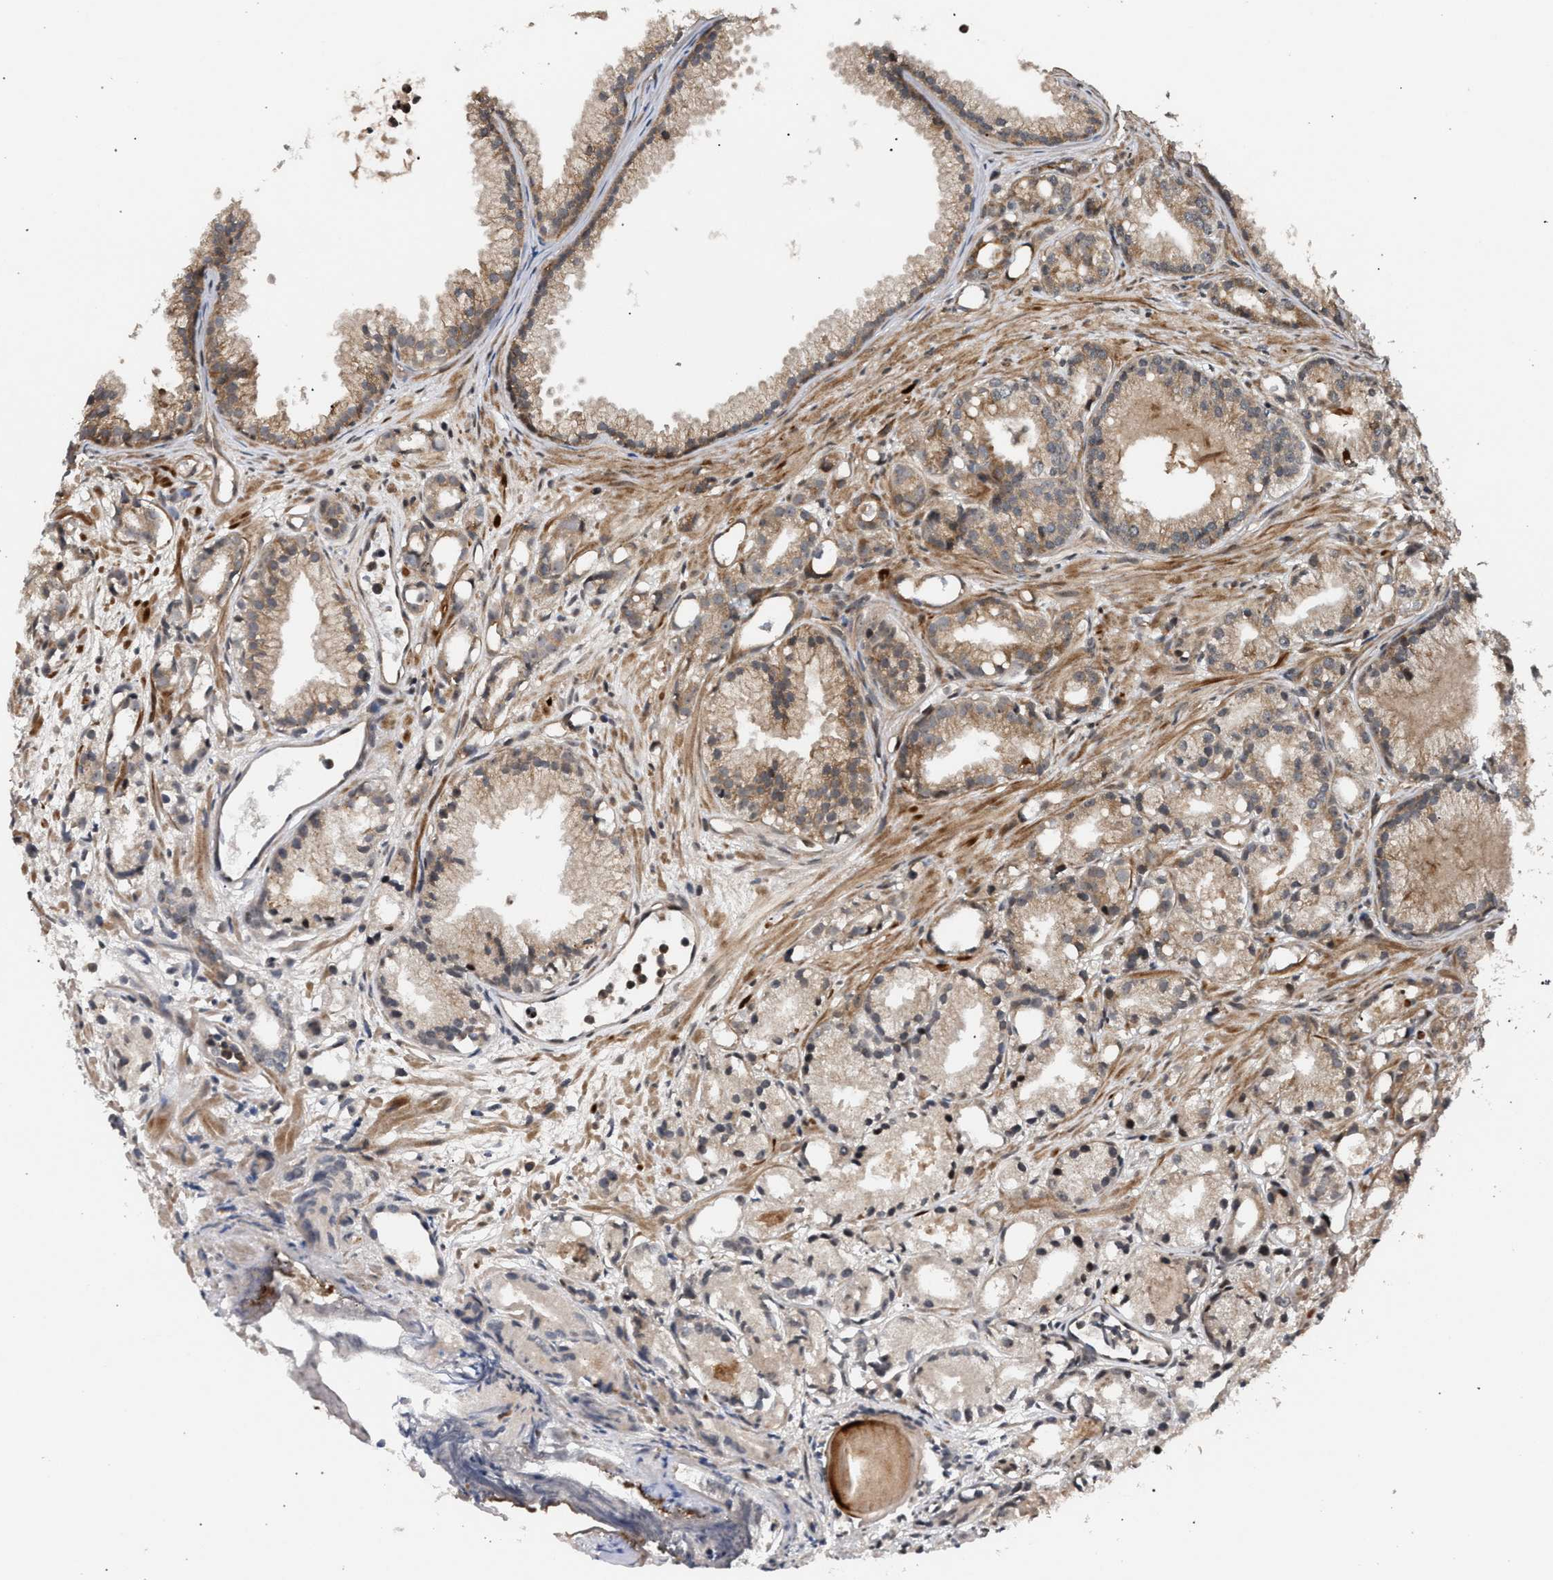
{"staining": {"intensity": "weak", "quantity": ">75%", "location": "cytoplasmic/membranous"}, "tissue": "prostate cancer", "cell_type": "Tumor cells", "image_type": "cancer", "snomed": [{"axis": "morphology", "description": "Adenocarcinoma, Low grade"}, {"axis": "topography", "description": "Prostate"}], "caption": "Prostate adenocarcinoma (low-grade) stained for a protein (brown) demonstrates weak cytoplasmic/membranous positive staining in approximately >75% of tumor cells.", "gene": "IRAK4", "patient": {"sex": "male", "age": 72}}